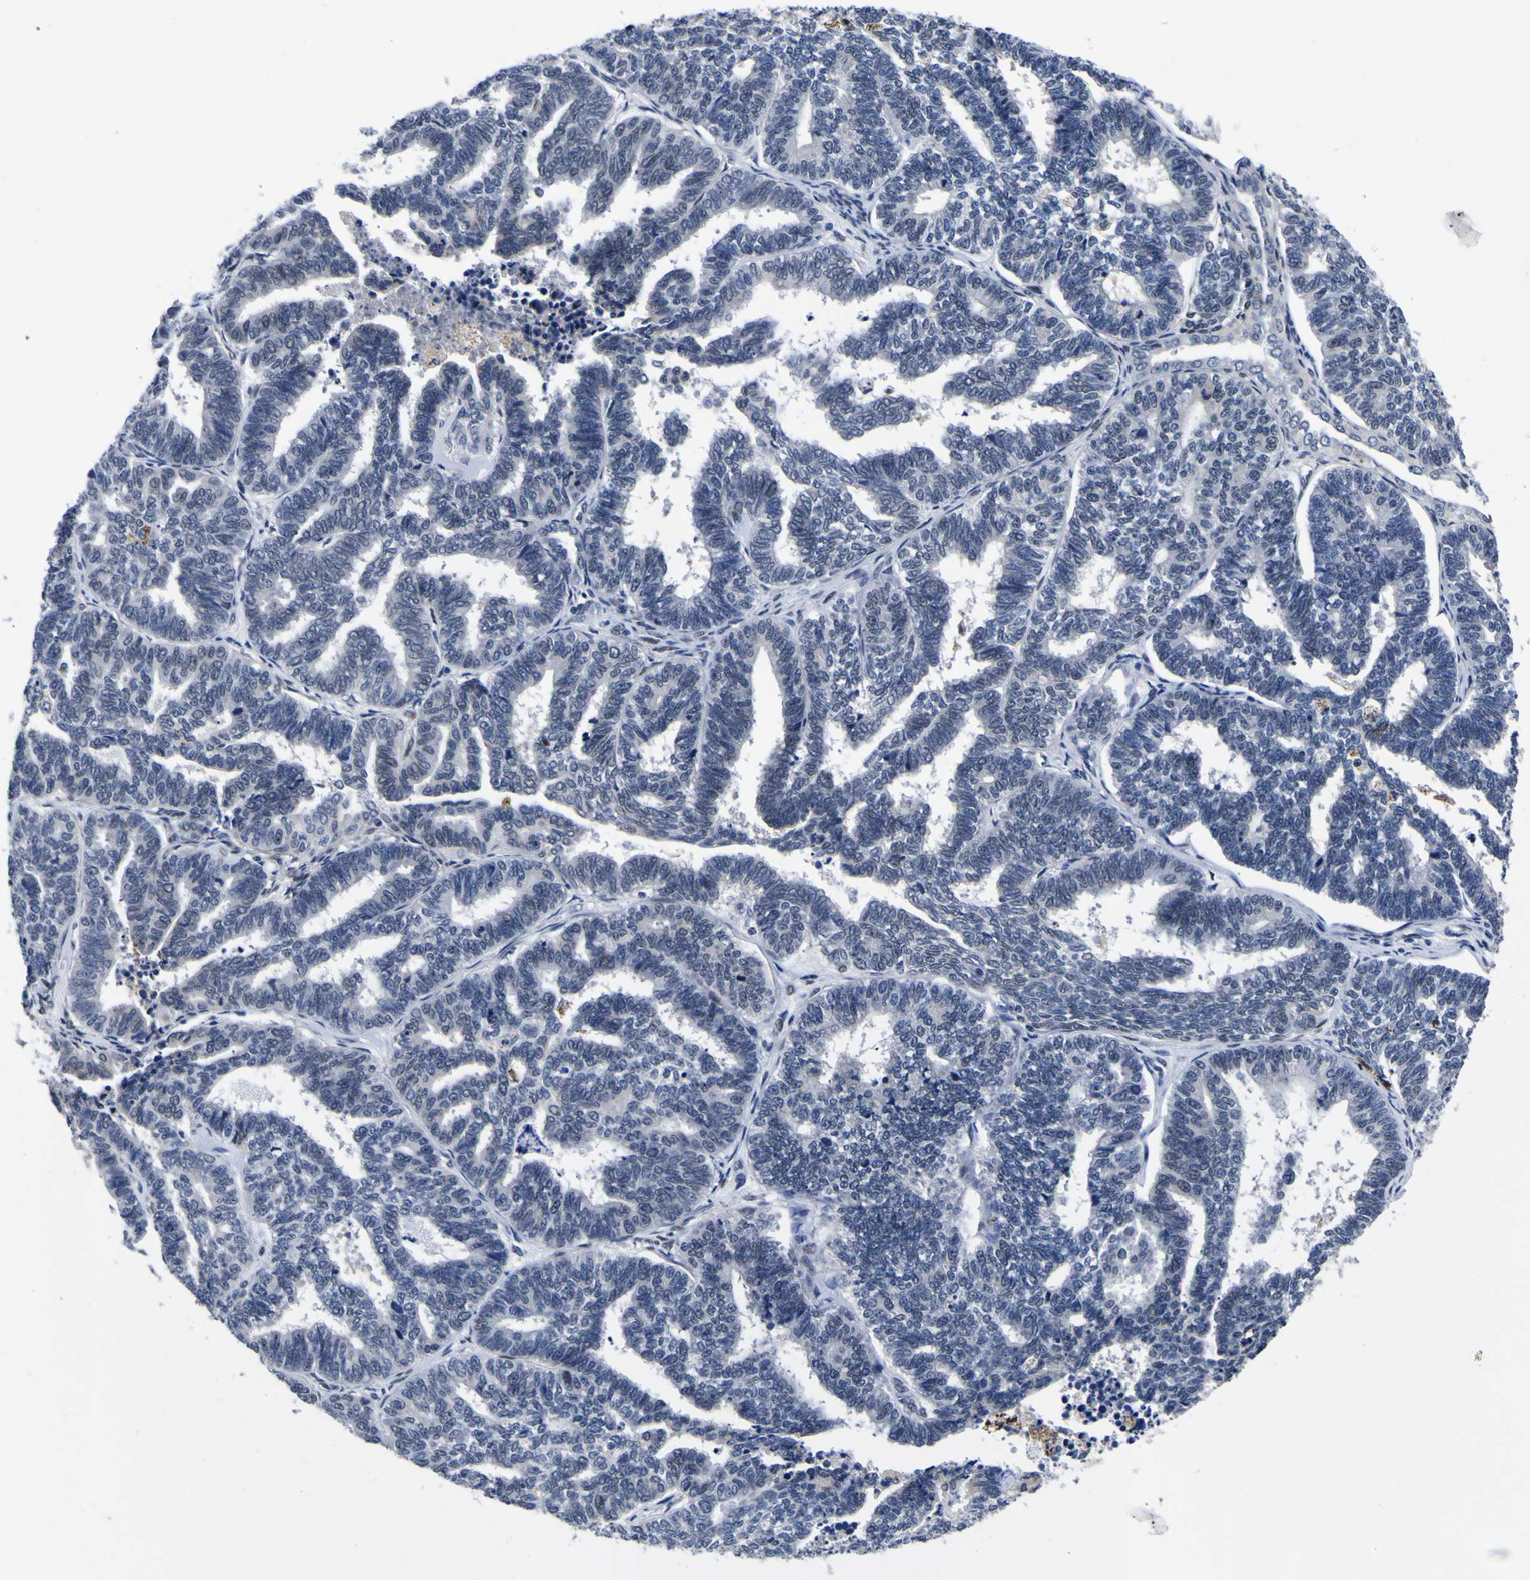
{"staining": {"intensity": "negative", "quantity": "none", "location": "none"}, "tissue": "endometrial cancer", "cell_type": "Tumor cells", "image_type": "cancer", "snomed": [{"axis": "morphology", "description": "Adenocarcinoma, NOS"}, {"axis": "topography", "description": "Endometrium"}], "caption": "A photomicrograph of endometrial cancer (adenocarcinoma) stained for a protein reveals no brown staining in tumor cells.", "gene": "IGFLR1", "patient": {"sex": "female", "age": 70}}